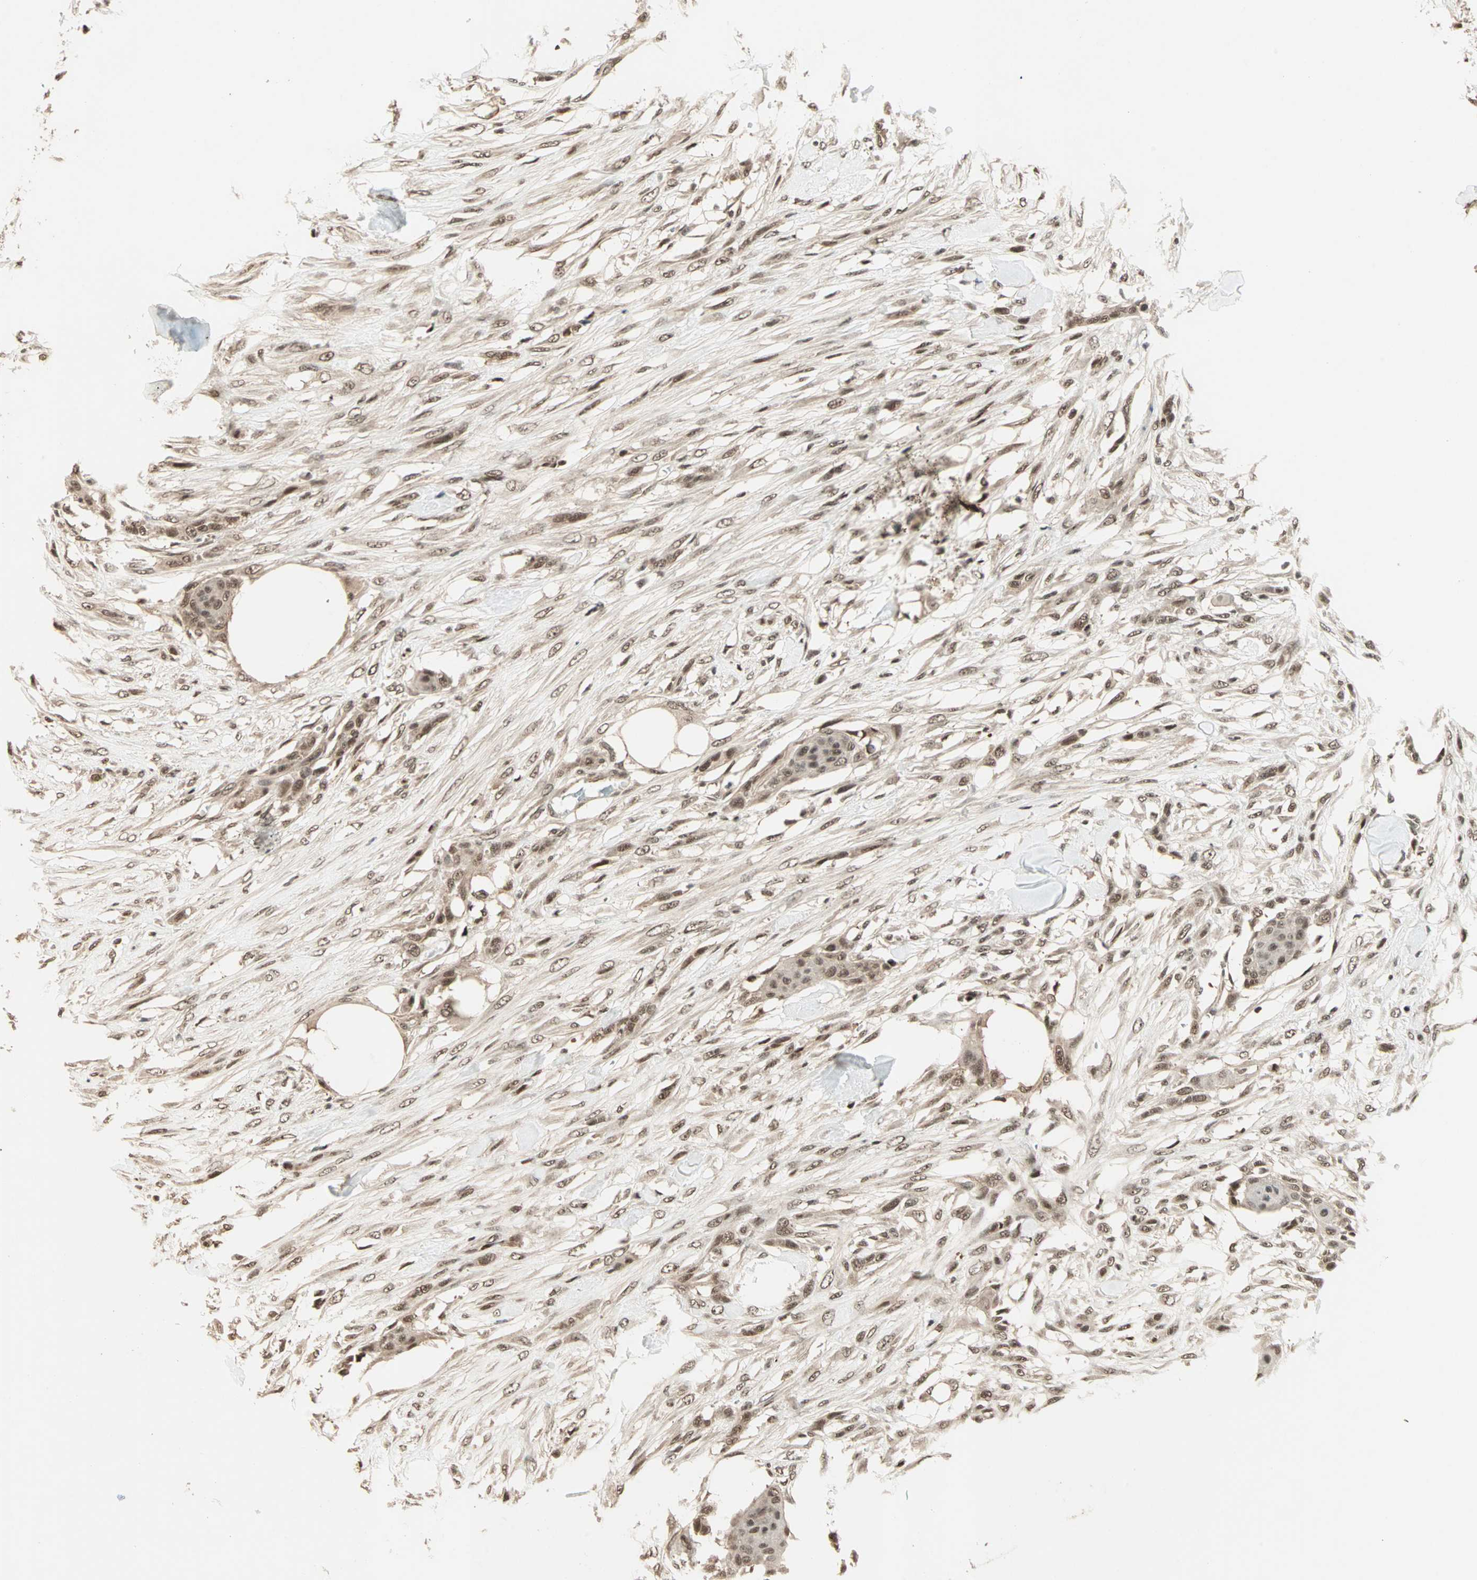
{"staining": {"intensity": "moderate", "quantity": ">75%", "location": "nuclear"}, "tissue": "skin cancer", "cell_type": "Tumor cells", "image_type": "cancer", "snomed": [{"axis": "morphology", "description": "Squamous cell carcinoma, NOS"}, {"axis": "topography", "description": "Skin"}], "caption": "There is medium levels of moderate nuclear positivity in tumor cells of skin cancer, as demonstrated by immunohistochemical staining (brown color).", "gene": "ZNF701", "patient": {"sex": "female", "age": 59}}